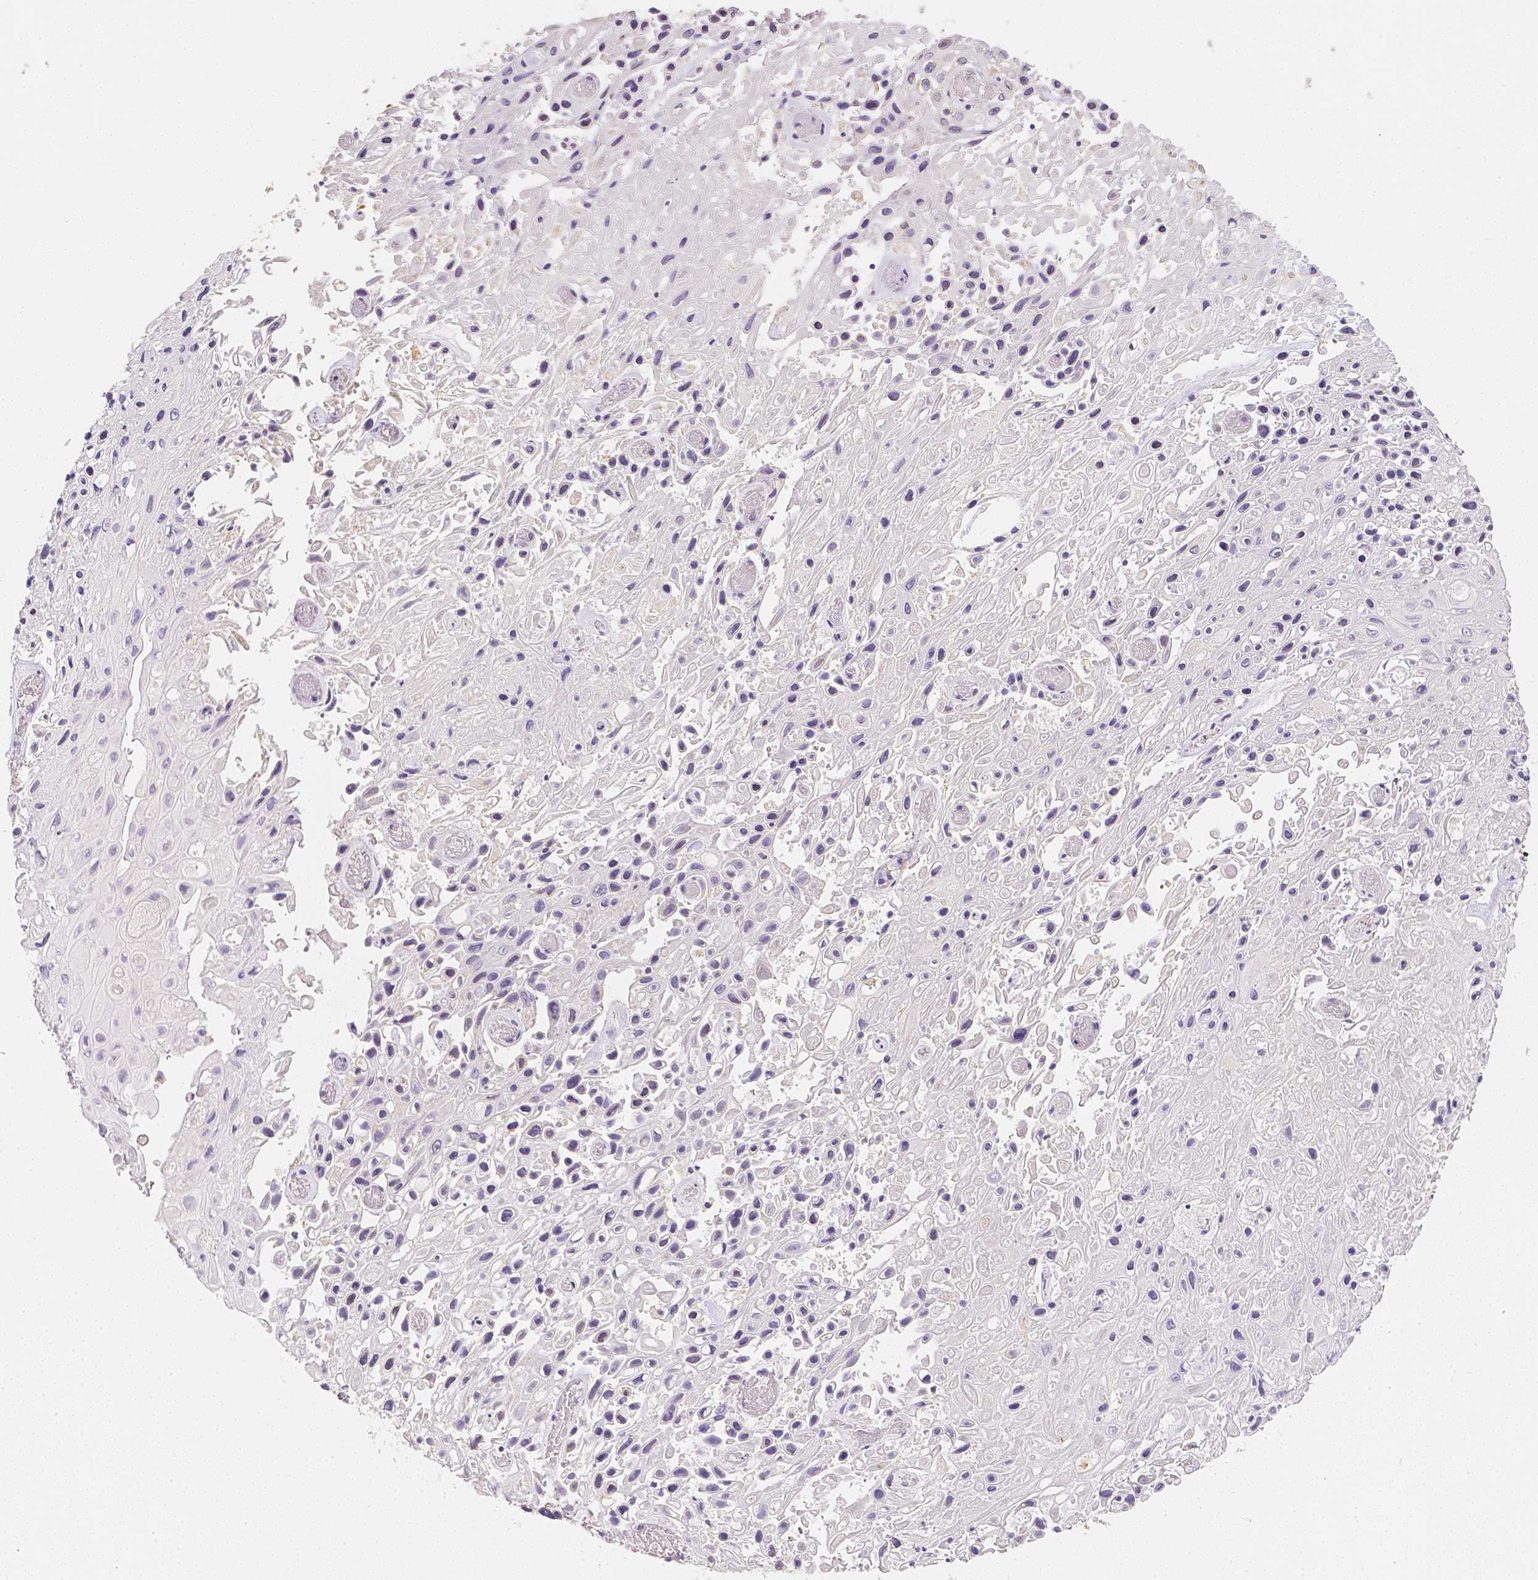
{"staining": {"intensity": "negative", "quantity": "none", "location": "none"}, "tissue": "skin cancer", "cell_type": "Tumor cells", "image_type": "cancer", "snomed": [{"axis": "morphology", "description": "Squamous cell carcinoma, NOS"}, {"axis": "topography", "description": "Skin"}], "caption": "The immunohistochemistry image has no significant expression in tumor cells of skin squamous cell carcinoma tissue.", "gene": "NVL", "patient": {"sex": "male", "age": 82}}